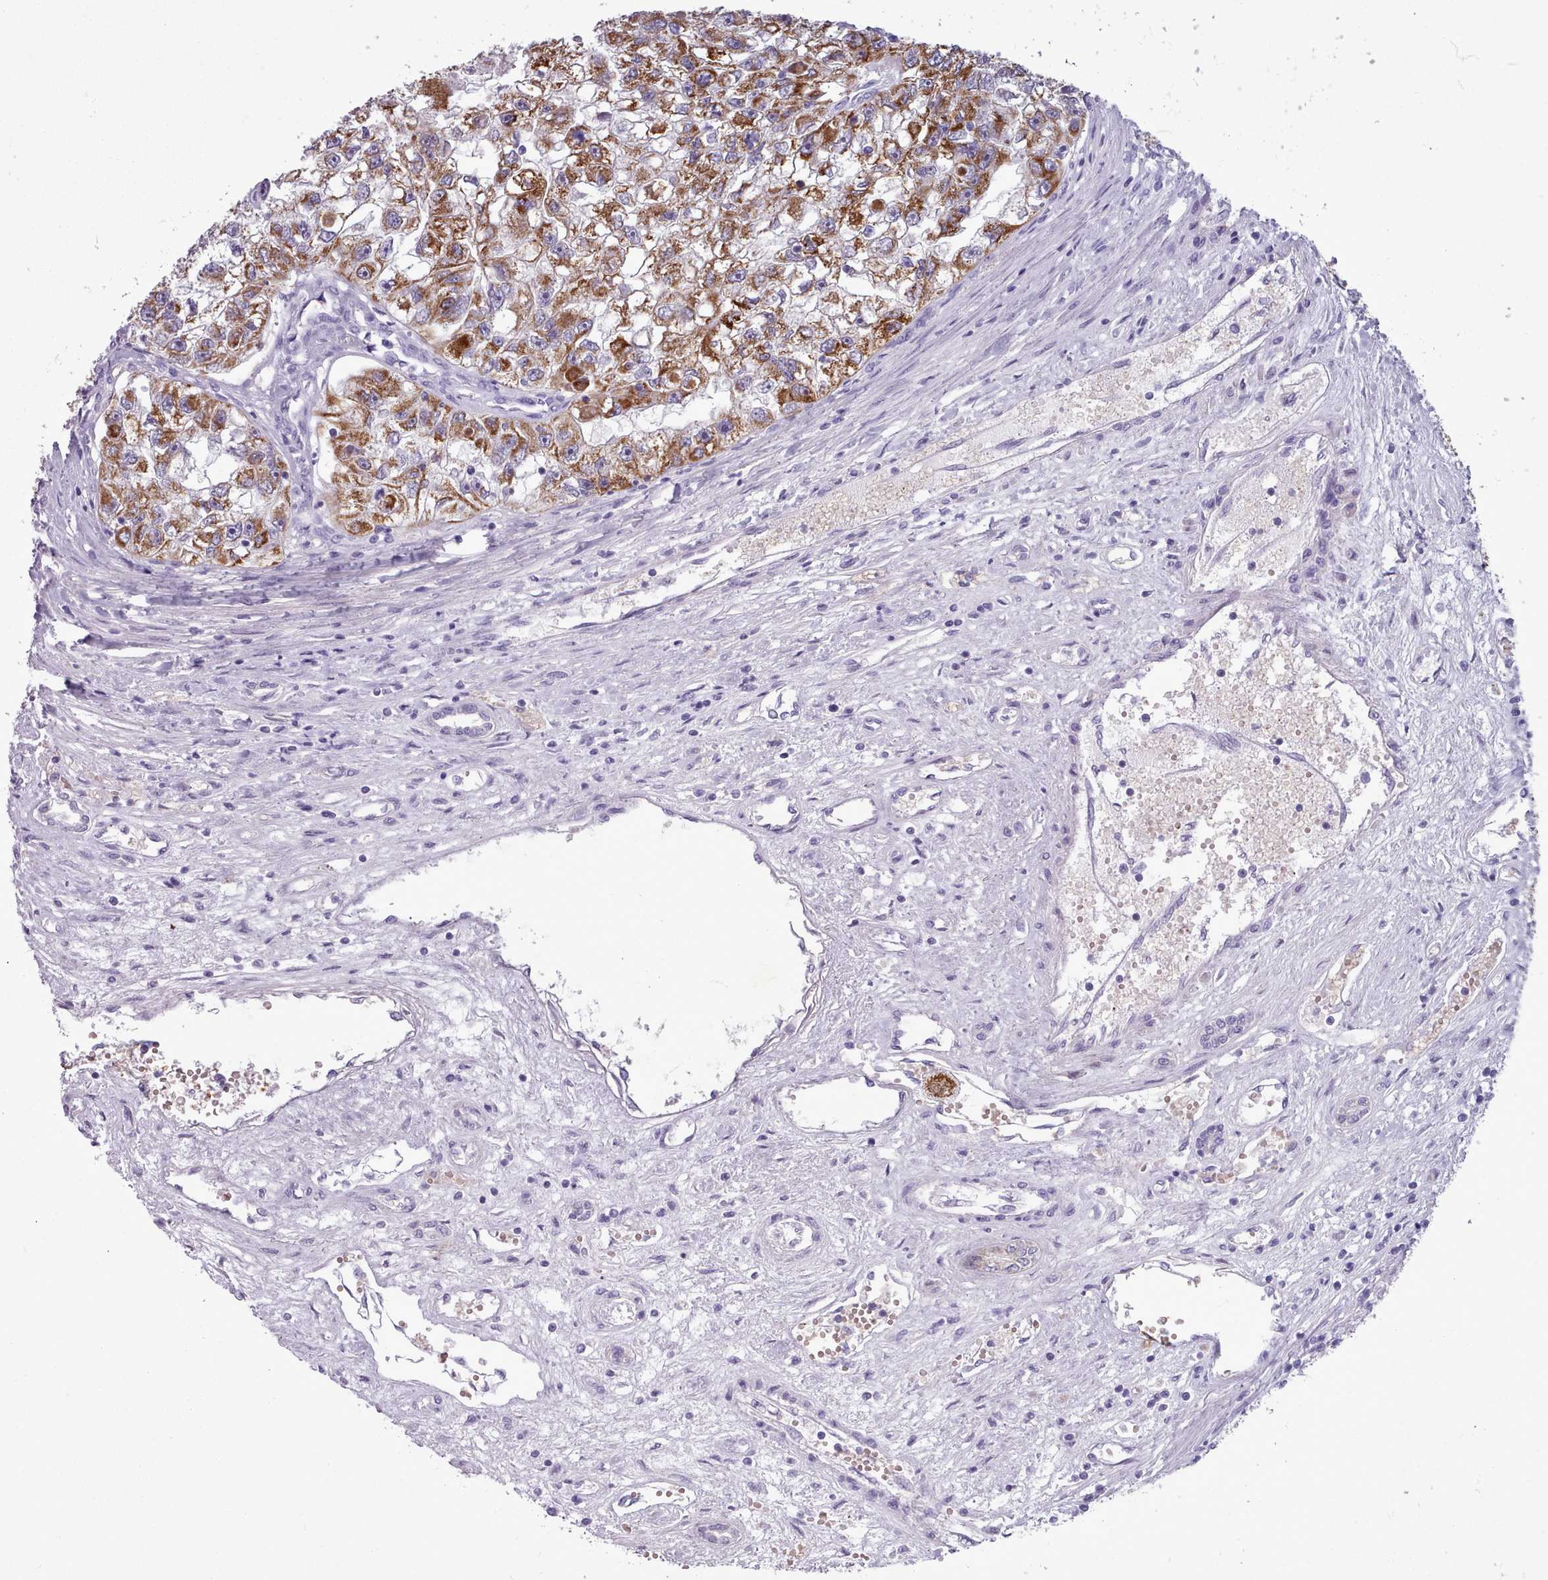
{"staining": {"intensity": "strong", "quantity": ">75%", "location": "cytoplasmic/membranous"}, "tissue": "renal cancer", "cell_type": "Tumor cells", "image_type": "cancer", "snomed": [{"axis": "morphology", "description": "Adenocarcinoma, NOS"}, {"axis": "topography", "description": "Kidney"}], "caption": "A brown stain labels strong cytoplasmic/membranous expression of a protein in human renal adenocarcinoma tumor cells. Using DAB (3,3'-diaminobenzidine) (brown) and hematoxylin (blue) stains, captured at high magnification using brightfield microscopy.", "gene": "AK4", "patient": {"sex": "male", "age": 63}}